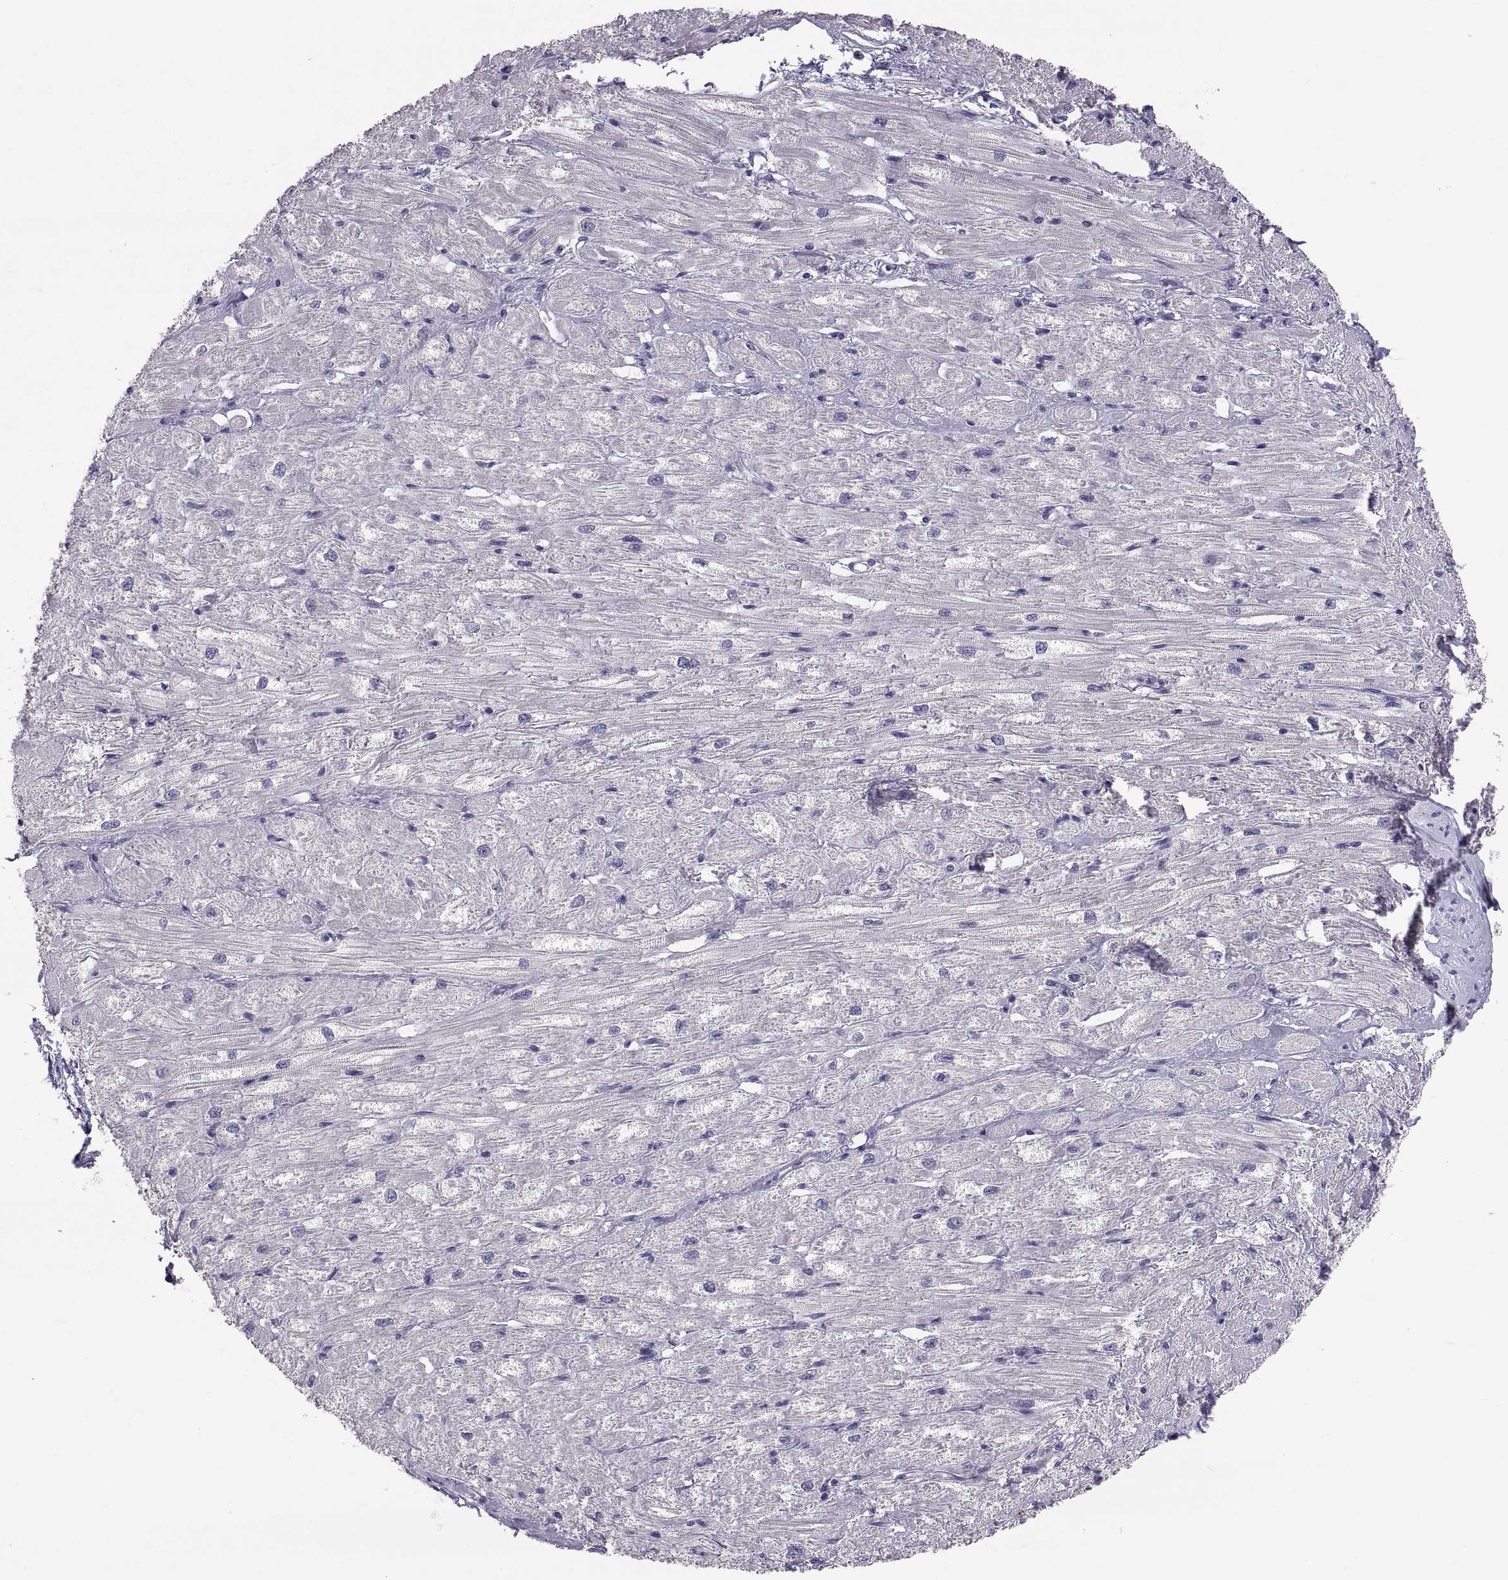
{"staining": {"intensity": "negative", "quantity": "none", "location": "none"}, "tissue": "heart muscle", "cell_type": "Cardiomyocytes", "image_type": "normal", "snomed": [{"axis": "morphology", "description": "Normal tissue, NOS"}, {"axis": "topography", "description": "Heart"}], "caption": "Protein analysis of normal heart muscle exhibits no significant positivity in cardiomyocytes.", "gene": "PTN", "patient": {"sex": "male", "age": 57}}